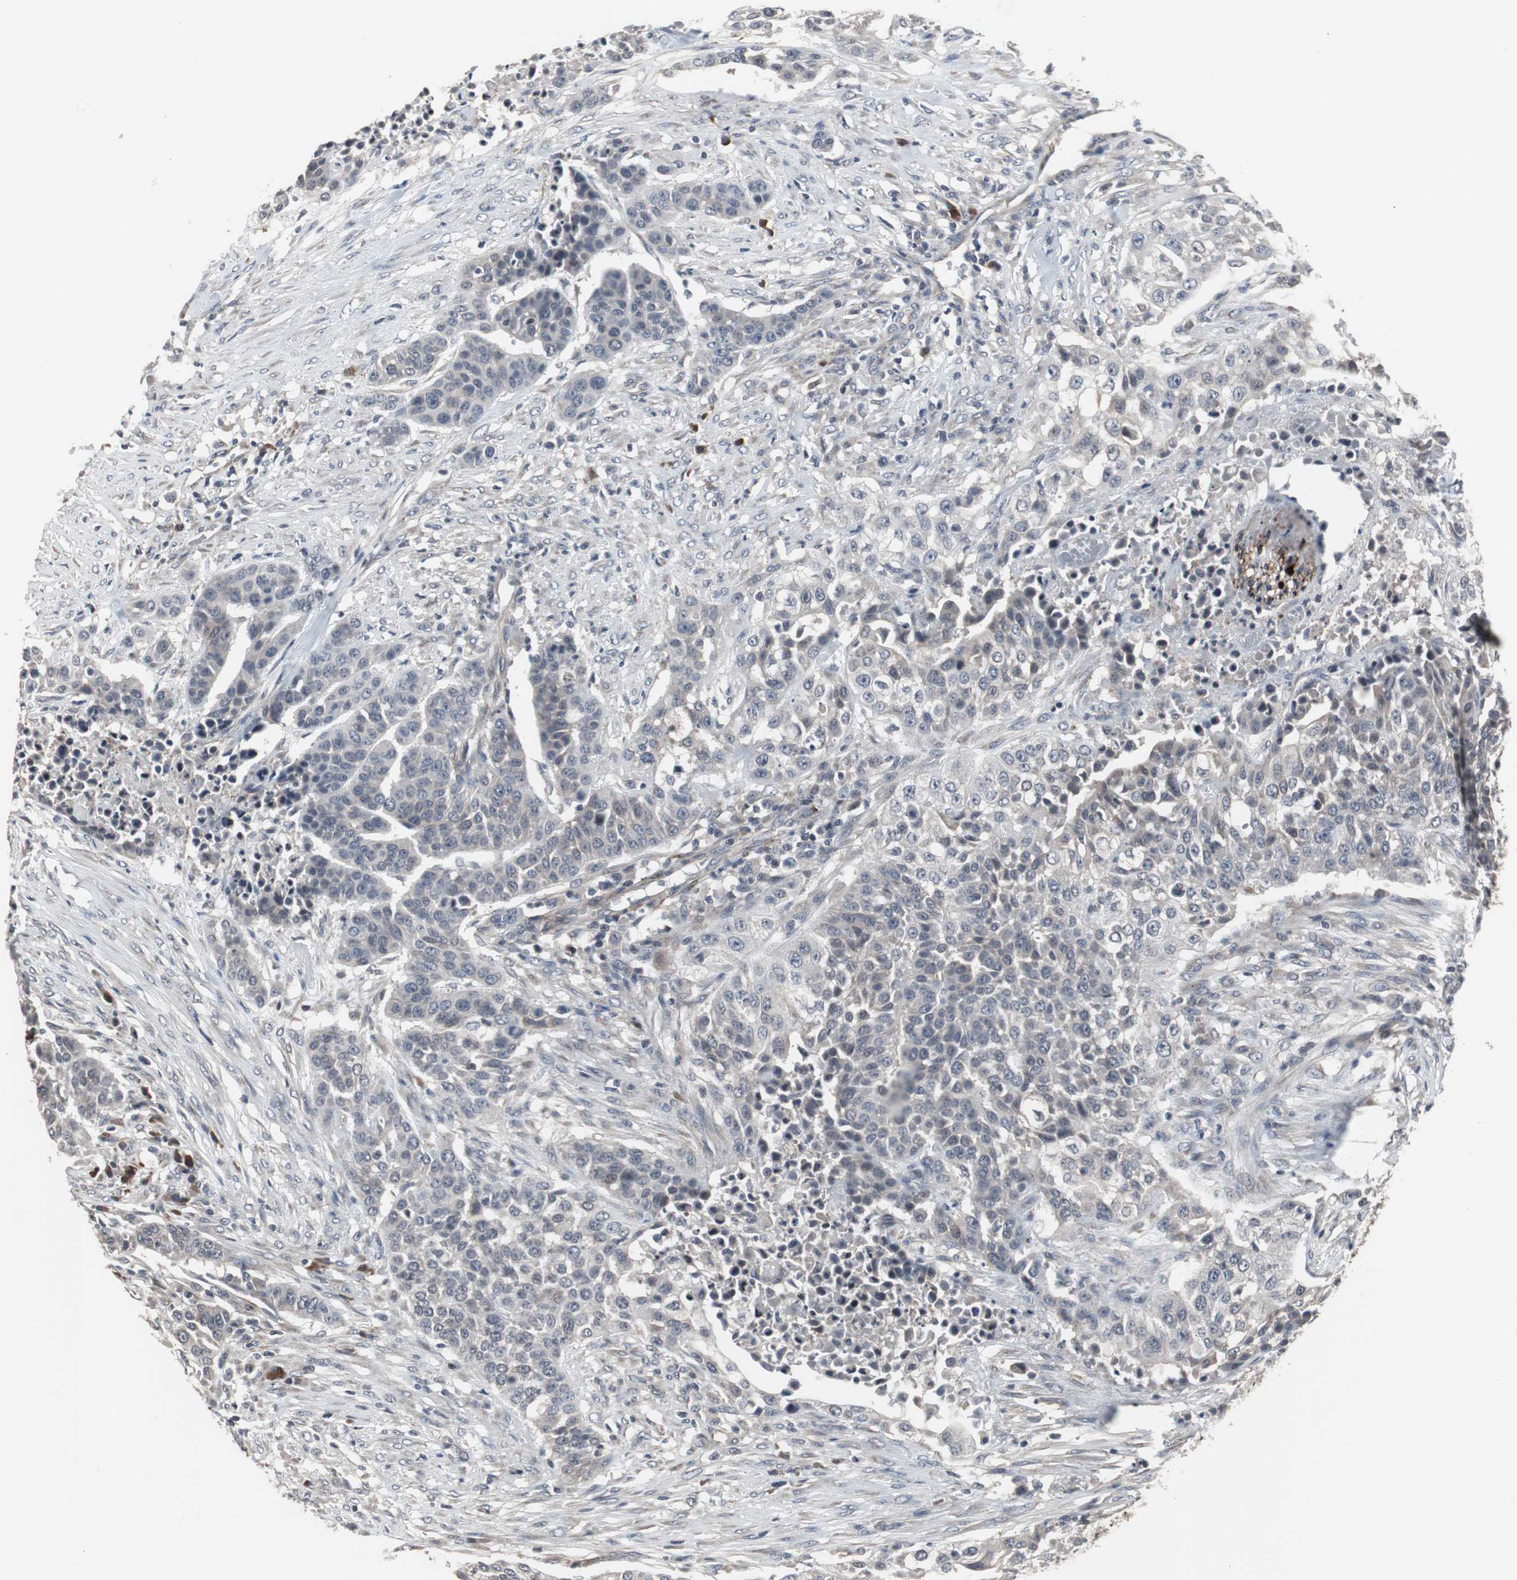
{"staining": {"intensity": "weak", "quantity": "25%-75%", "location": "cytoplasmic/membranous"}, "tissue": "urothelial cancer", "cell_type": "Tumor cells", "image_type": "cancer", "snomed": [{"axis": "morphology", "description": "Urothelial carcinoma, High grade"}, {"axis": "topography", "description": "Urinary bladder"}], "caption": "Immunohistochemistry (DAB (3,3'-diaminobenzidine)) staining of urothelial carcinoma (high-grade) exhibits weak cytoplasmic/membranous protein positivity in about 25%-75% of tumor cells. Nuclei are stained in blue.", "gene": "CRADD", "patient": {"sex": "male", "age": 74}}